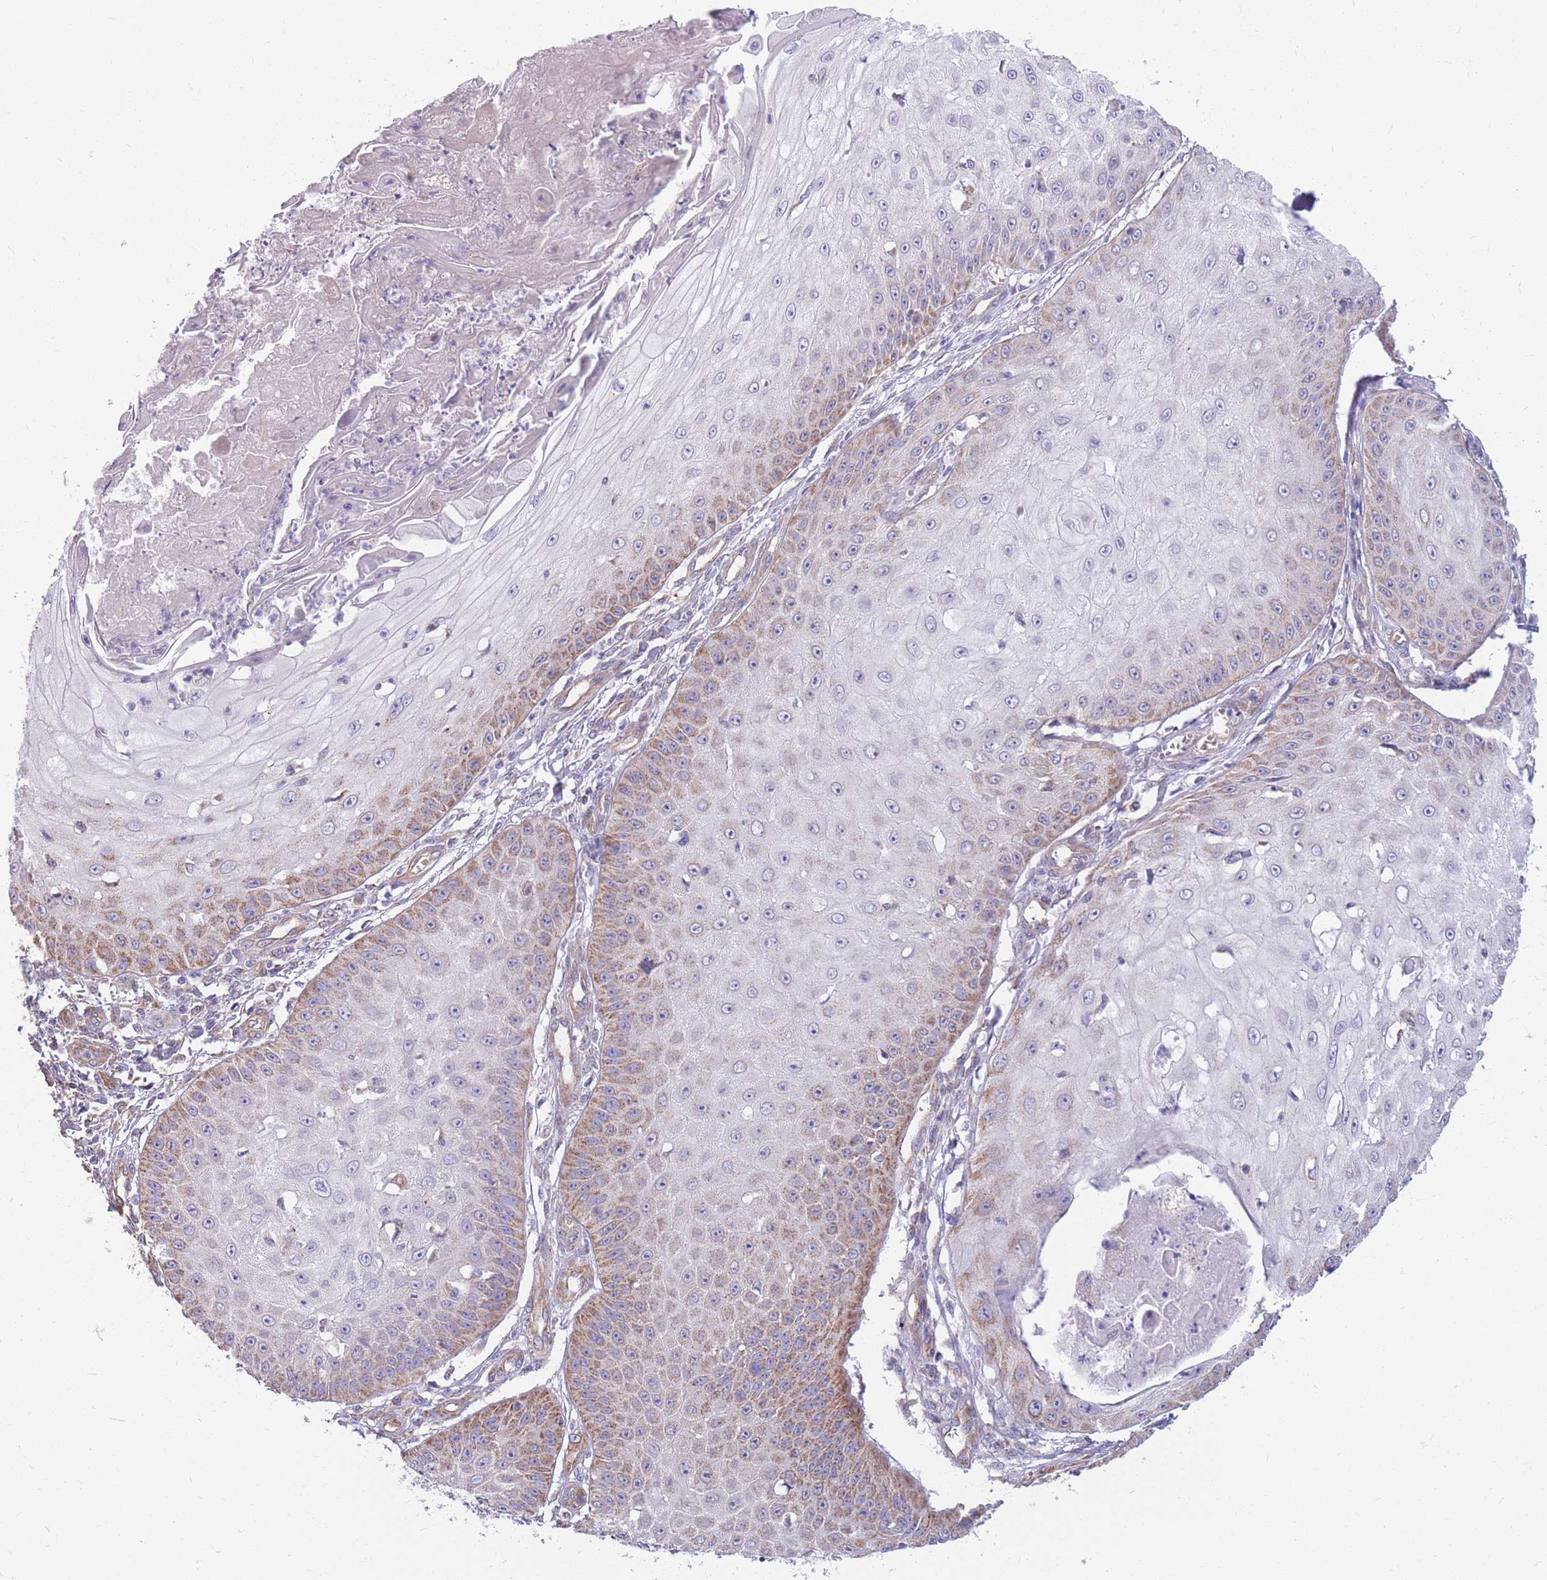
{"staining": {"intensity": "moderate", "quantity": "<25%", "location": "cytoplasmic/membranous"}, "tissue": "skin cancer", "cell_type": "Tumor cells", "image_type": "cancer", "snomed": [{"axis": "morphology", "description": "Squamous cell carcinoma, NOS"}, {"axis": "topography", "description": "Skin"}], "caption": "A low amount of moderate cytoplasmic/membranous positivity is seen in about <25% of tumor cells in skin squamous cell carcinoma tissue.", "gene": "MRPS9", "patient": {"sex": "male", "age": 70}}